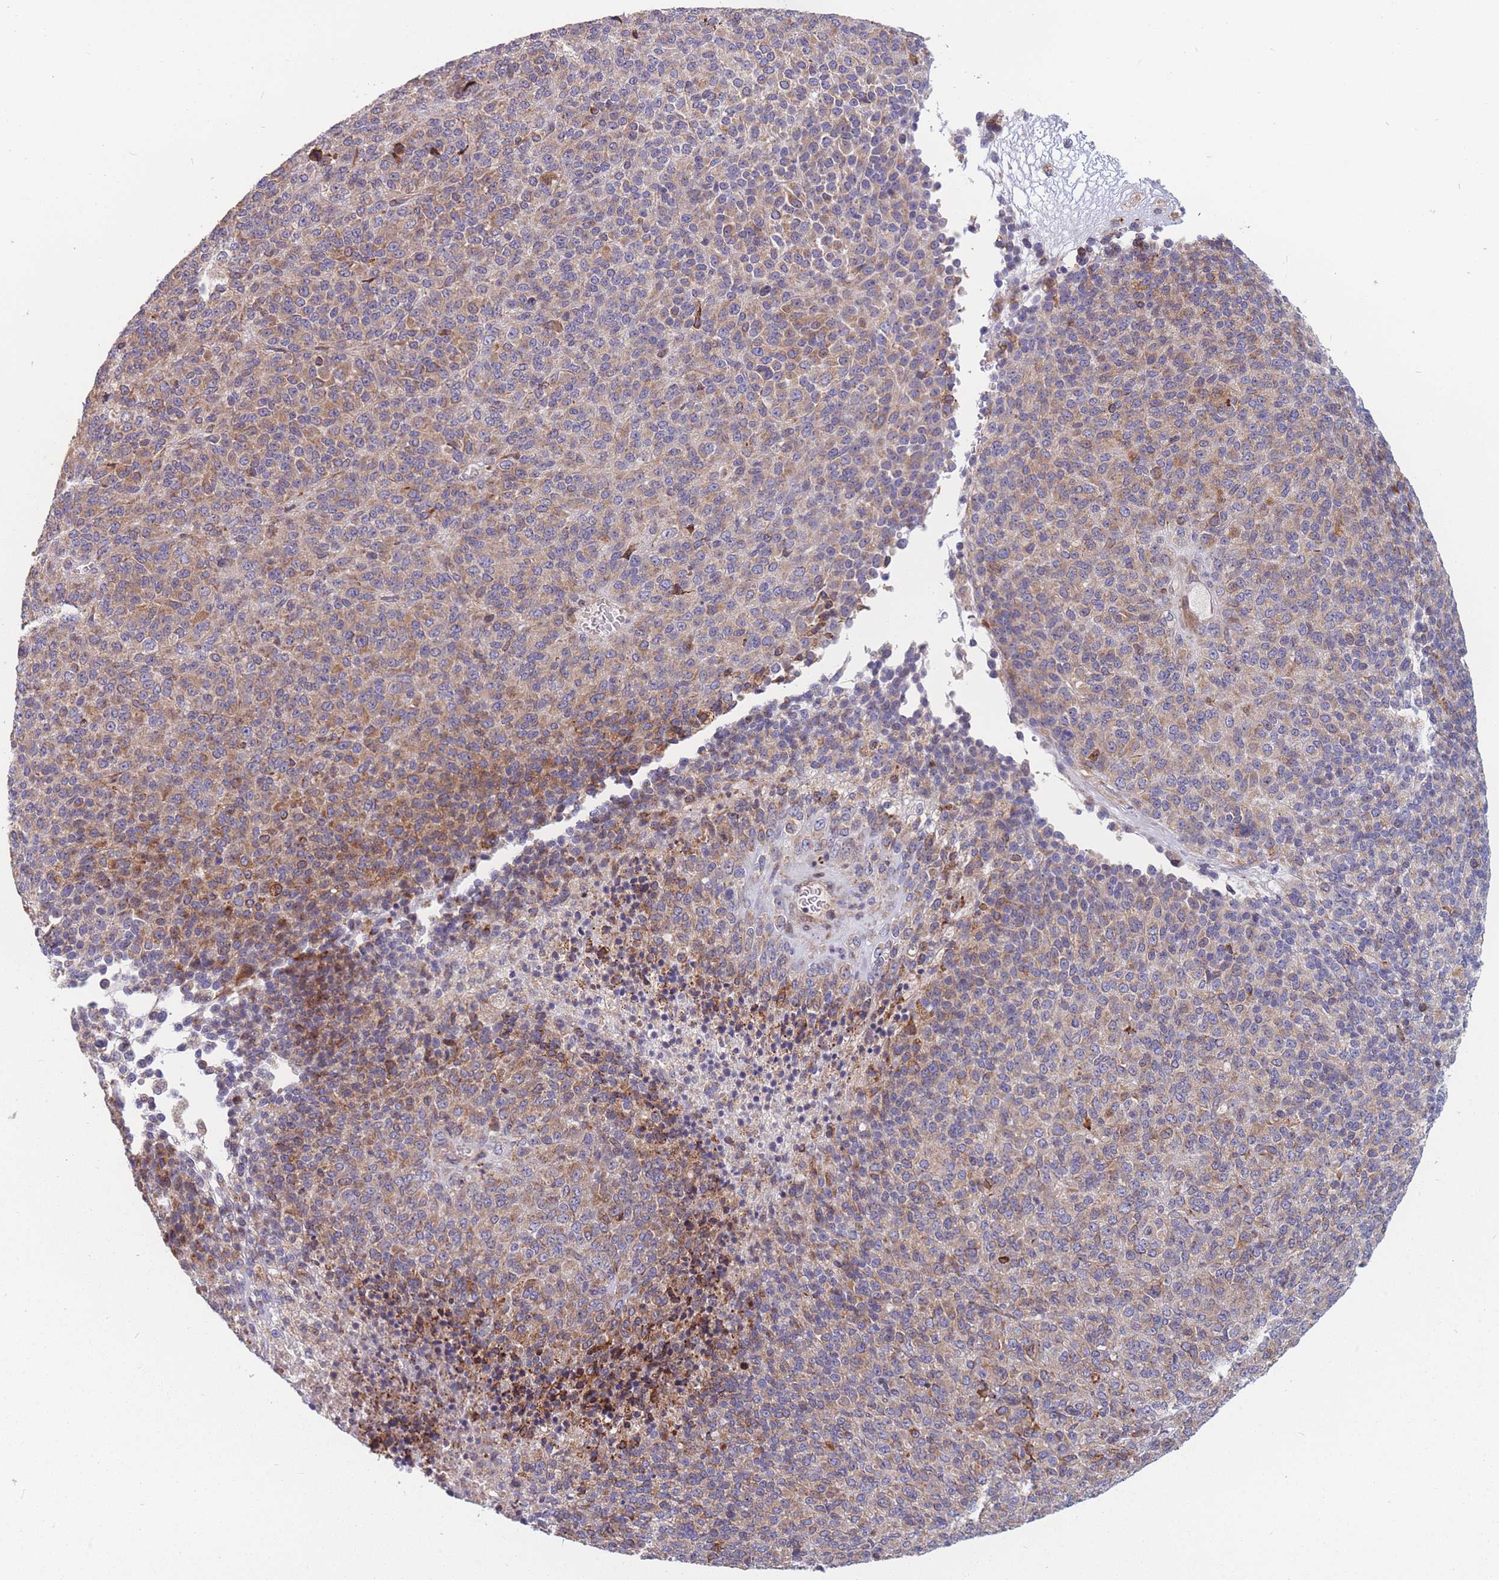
{"staining": {"intensity": "moderate", "quantity": "25%-75%", "location": "cytoplasmic/membranous"}, "tissue": "melanoma", "cell_type": "Tumor cells", "image_type": "cancer", "snomed": [{"axis": "morphology", "description": "Malignant melanoma, Metastatic site"}, {"axis": "topography", "description": "Brain"}], "caption": "Protein analysis of melanoma tissue reveals moderate cytoplasmic/membranous expression in about 25%-75% of tumor cells.", "gene": "TMEM131L", "patient": {"sex": "female", "age": 56}}